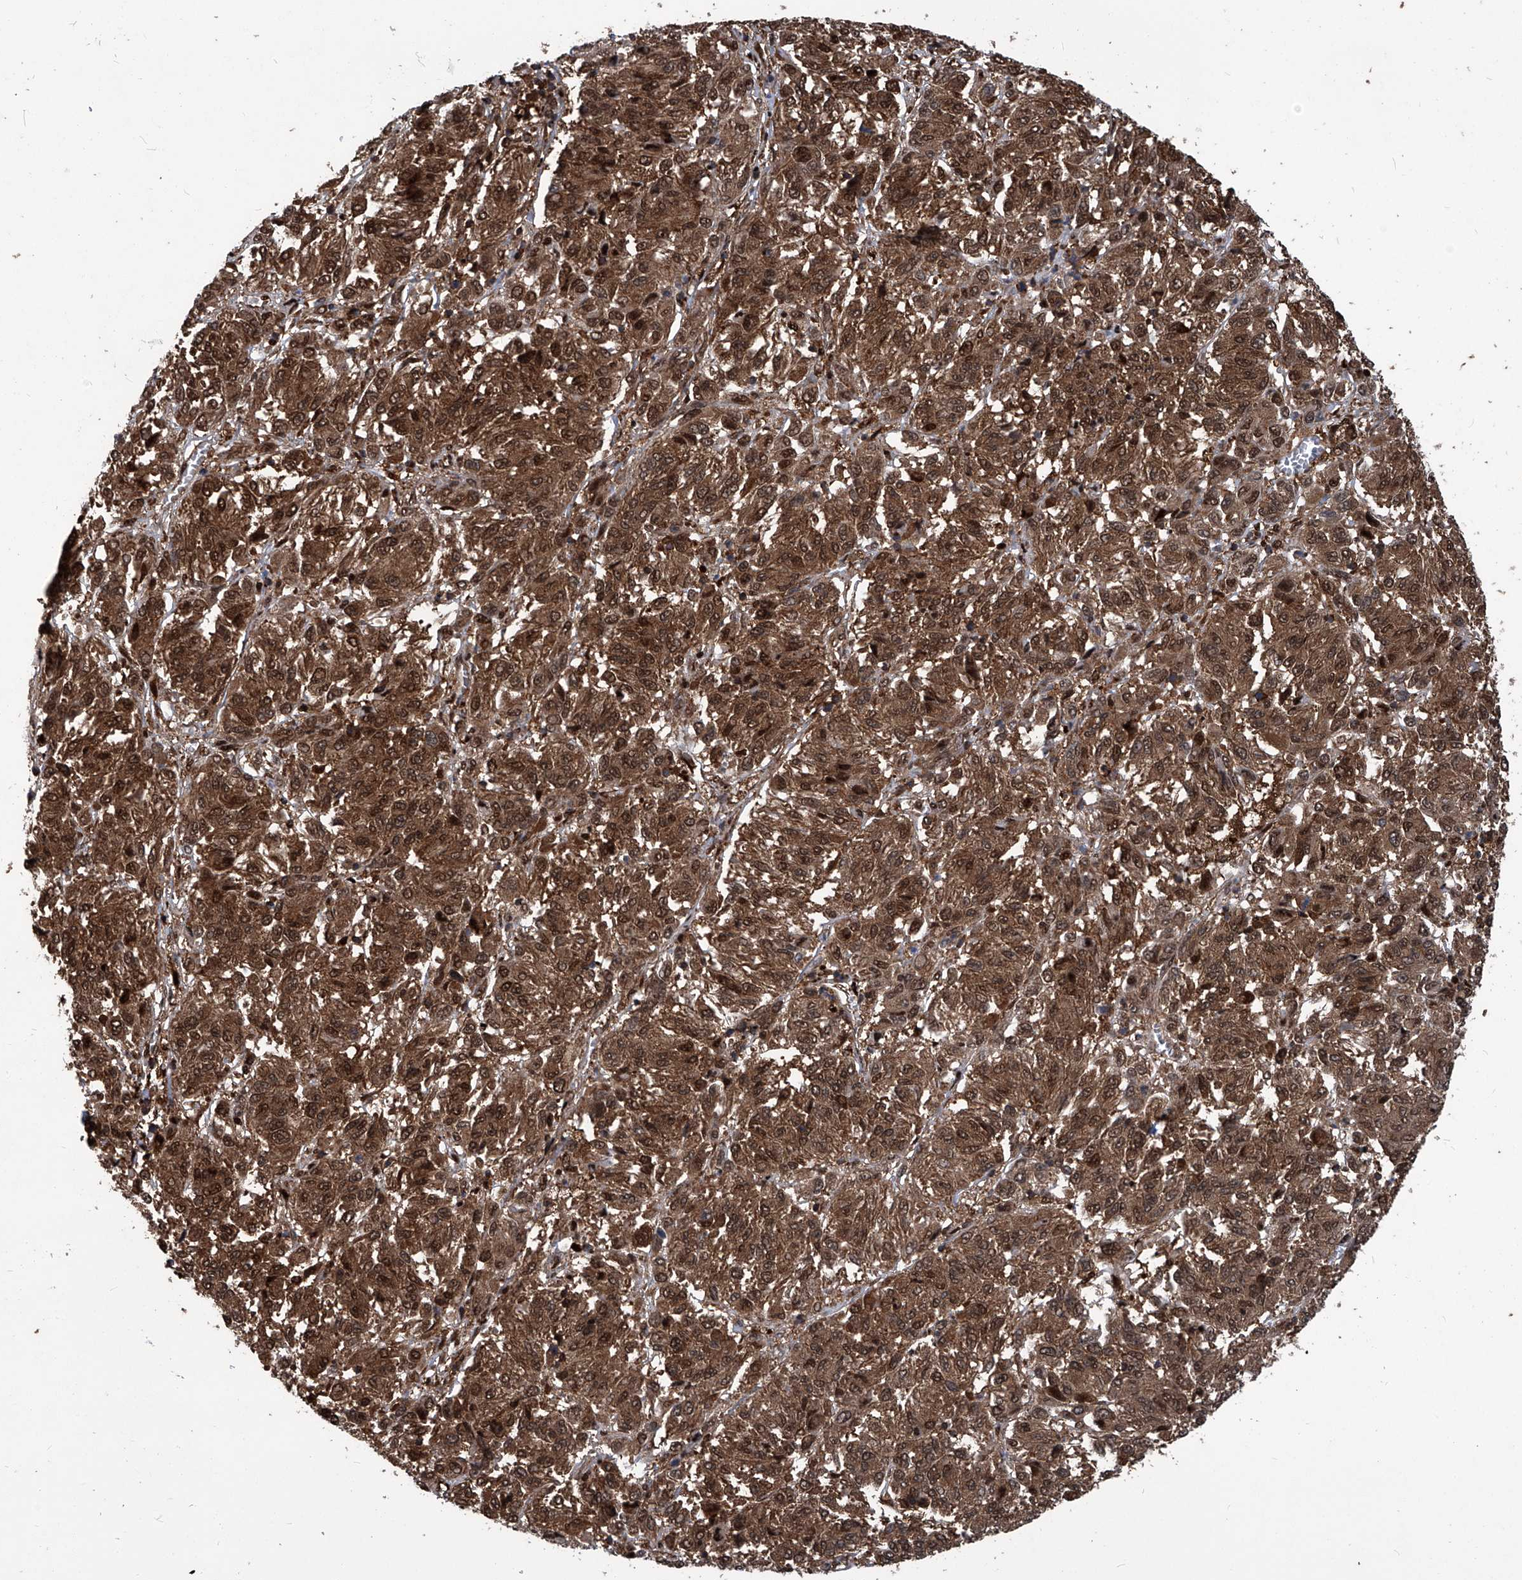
{"staining": {"intensity": "strong", "quantity": ">75%", "location": "cytoplasmic/membranous,nuclear"}, "tissue": "melanoma", "cell_type": "Tumor cells", "image_type": "cancer", "snomed": [{"axis": "morphology", "description": "Malignant melanoma, Metastatic site"}, {"axis": "topography", "description": "Lung"}], "caption": "The immunohistochemical stain highlights strong cytoplasmic/membranous and nuclear positivity in tumor cells of melanoma tissue.", "gene": "PSMB1", "patient": {"sex": "male", "age": 64}}